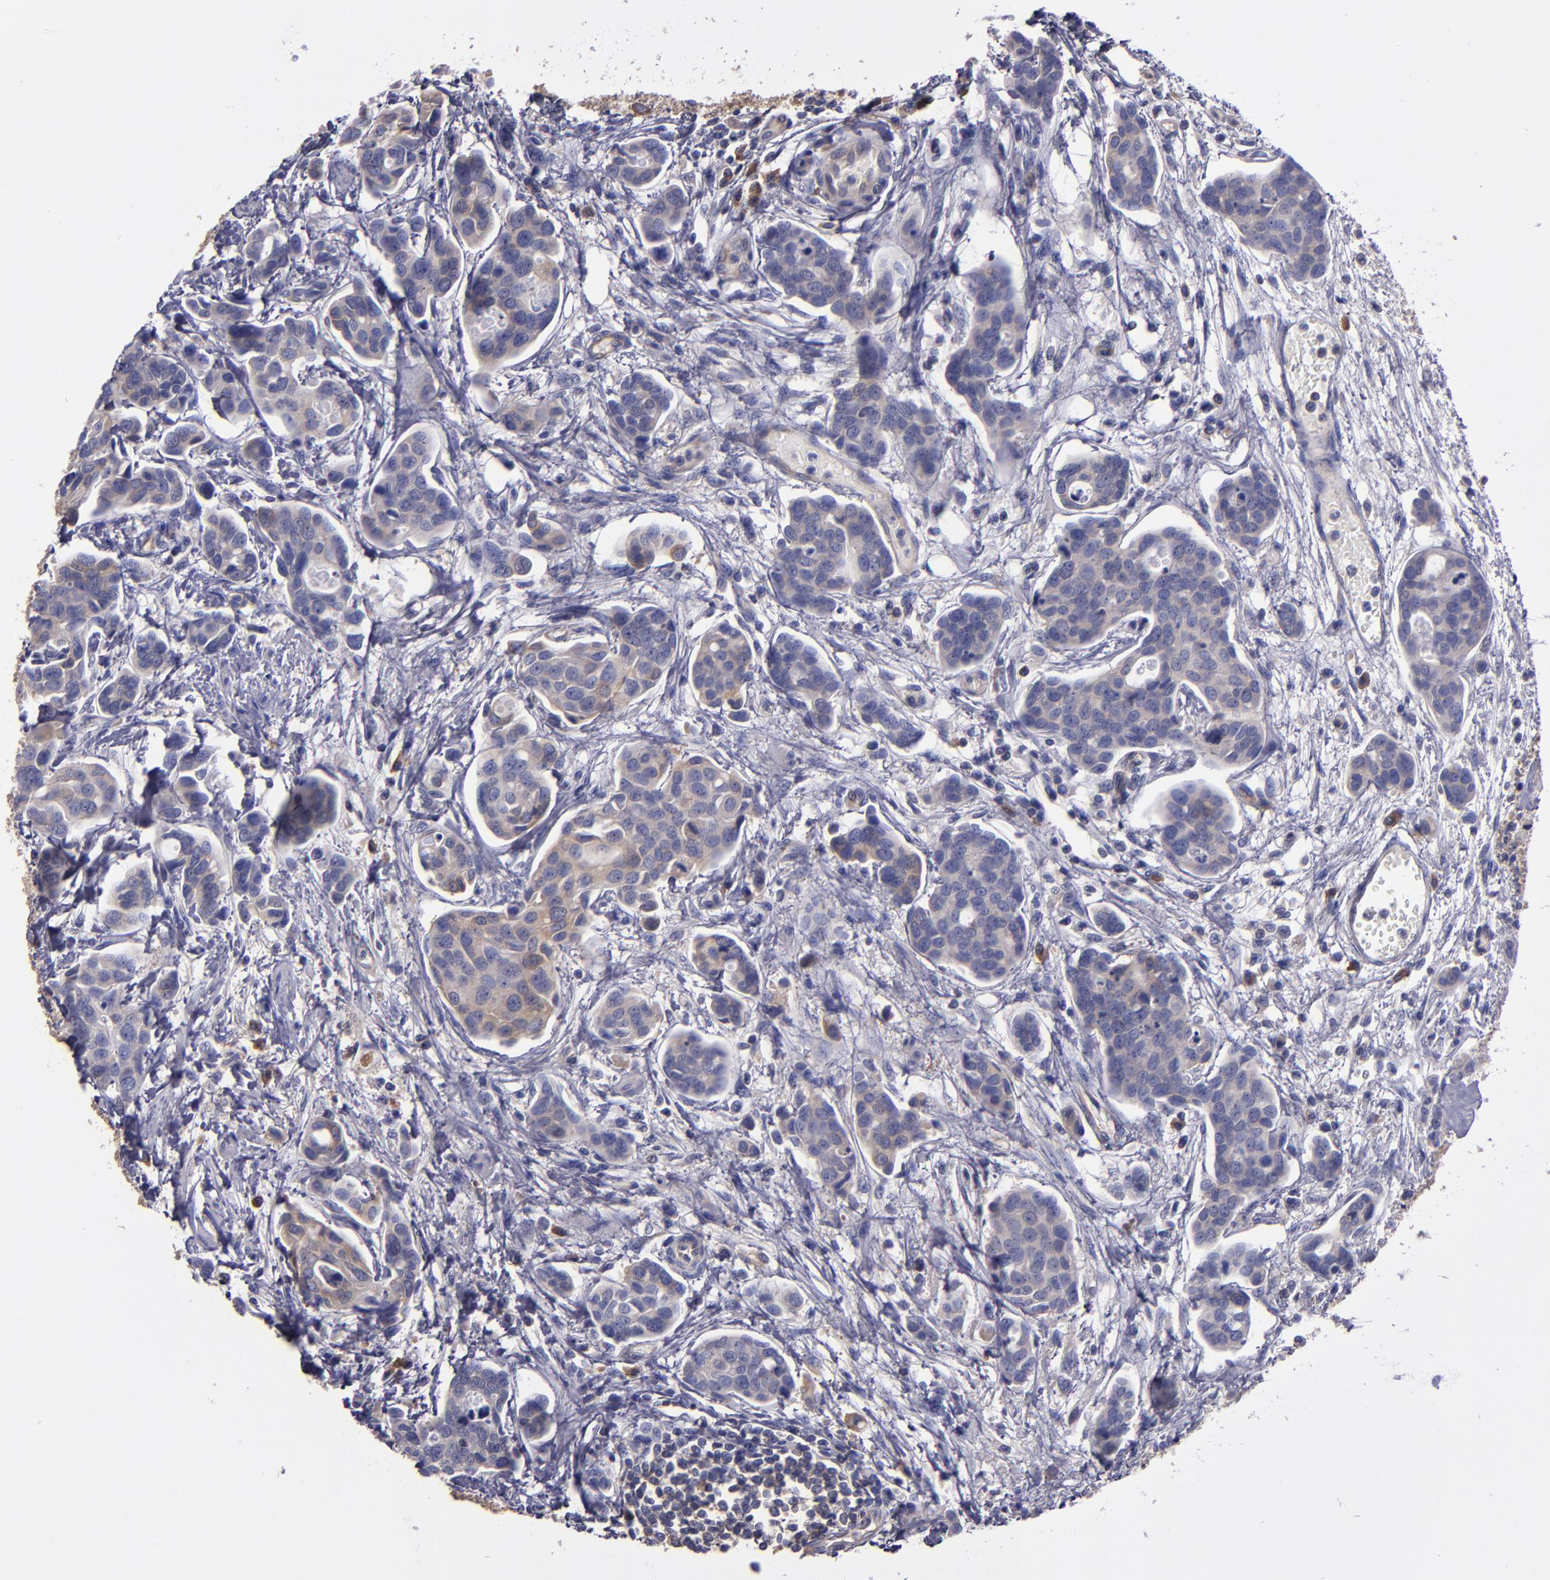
{"staining": {"intensity": "weak", "quantity": "25%-75%", "location": "cytoplasmic/membranous"}, "tissue": "urothelial cancer", "cell_type": "Tumor cells", "image_type": "cancer", "snomed": [{"axis": "morphology", "description": "Urothelial carcinoma, High grade"}, {"axis": "topography", "description": "Urinary bladder"}], "caption": "Brown immunohistochemical staining in human high-grade urothelial carcinoma shows weak cytoplasmic/membranous positivity in about 25%-75% of tumor cells.", "gene": "CARS1", "patient": {"sex": "male", "age": 78}}